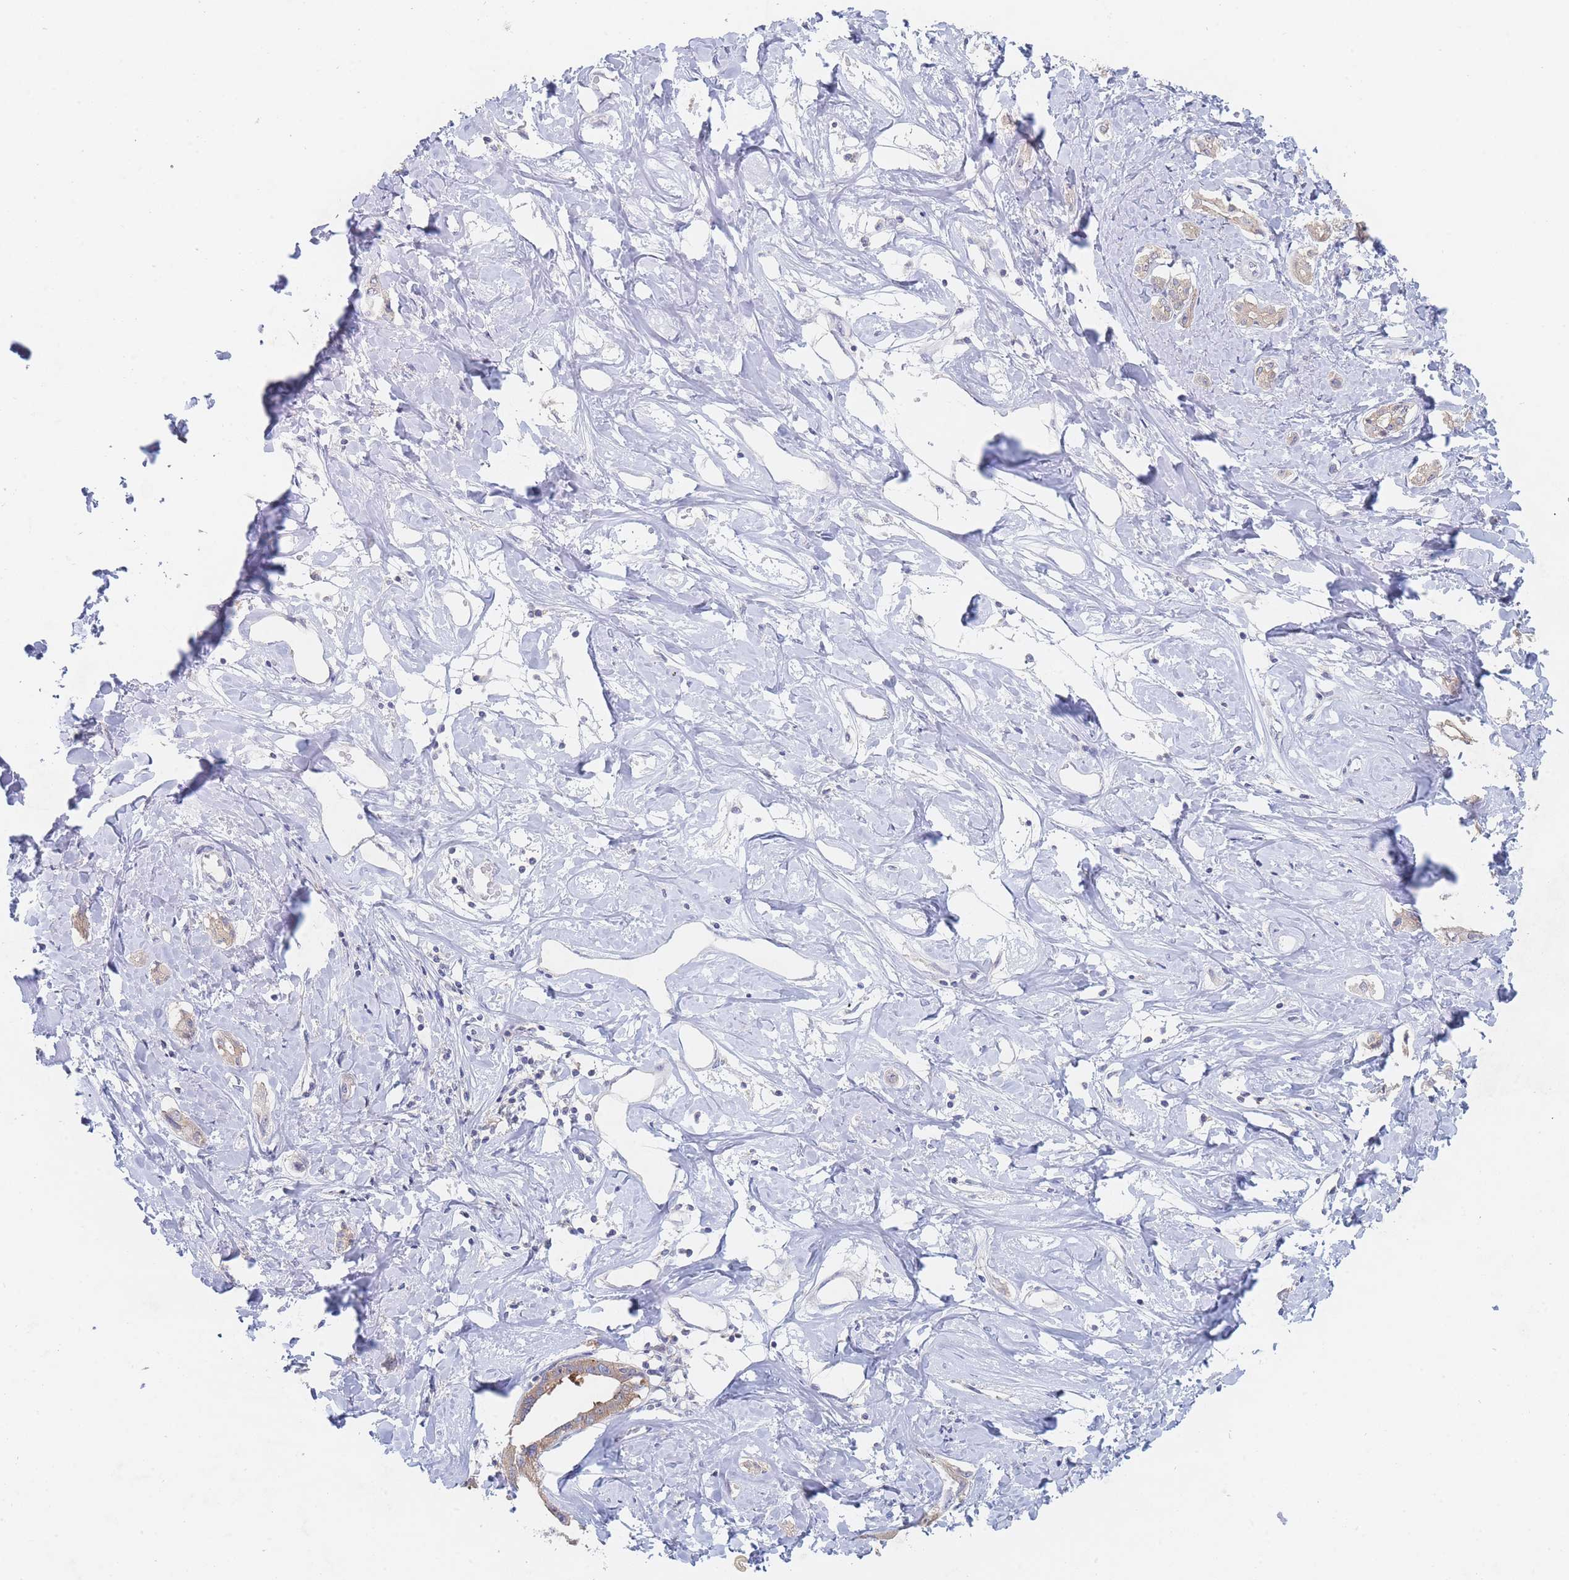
{"staining": {"intensity": "moderate", "quantity": ">75%", "location": "cytoplasmic/membranous"}, "tissue": "liver cancer", "cell_type": "Tumor cells", "image_type": "cancer", "snomed": [{"axis": "morphology", "description": "Cholangiocarcinoma"}, {"axis": "topography", "description": "Liver"}], "caption": "An immunohistochemistry micrograph of tumor tissue is shown. Protein staining in brown shows moderate cytoplasmic/membranous positivity in cholangiocarcinoma (liver) within tumor cells. The protein of interest is stained brown, and the nuclei are stained in blue (DAB (3,3'-diaminobenzidine) IHC with brightfield microscopy, high magnification).", "gene": "PPP6C", "patient": {"sex": "male", "age": 59}}